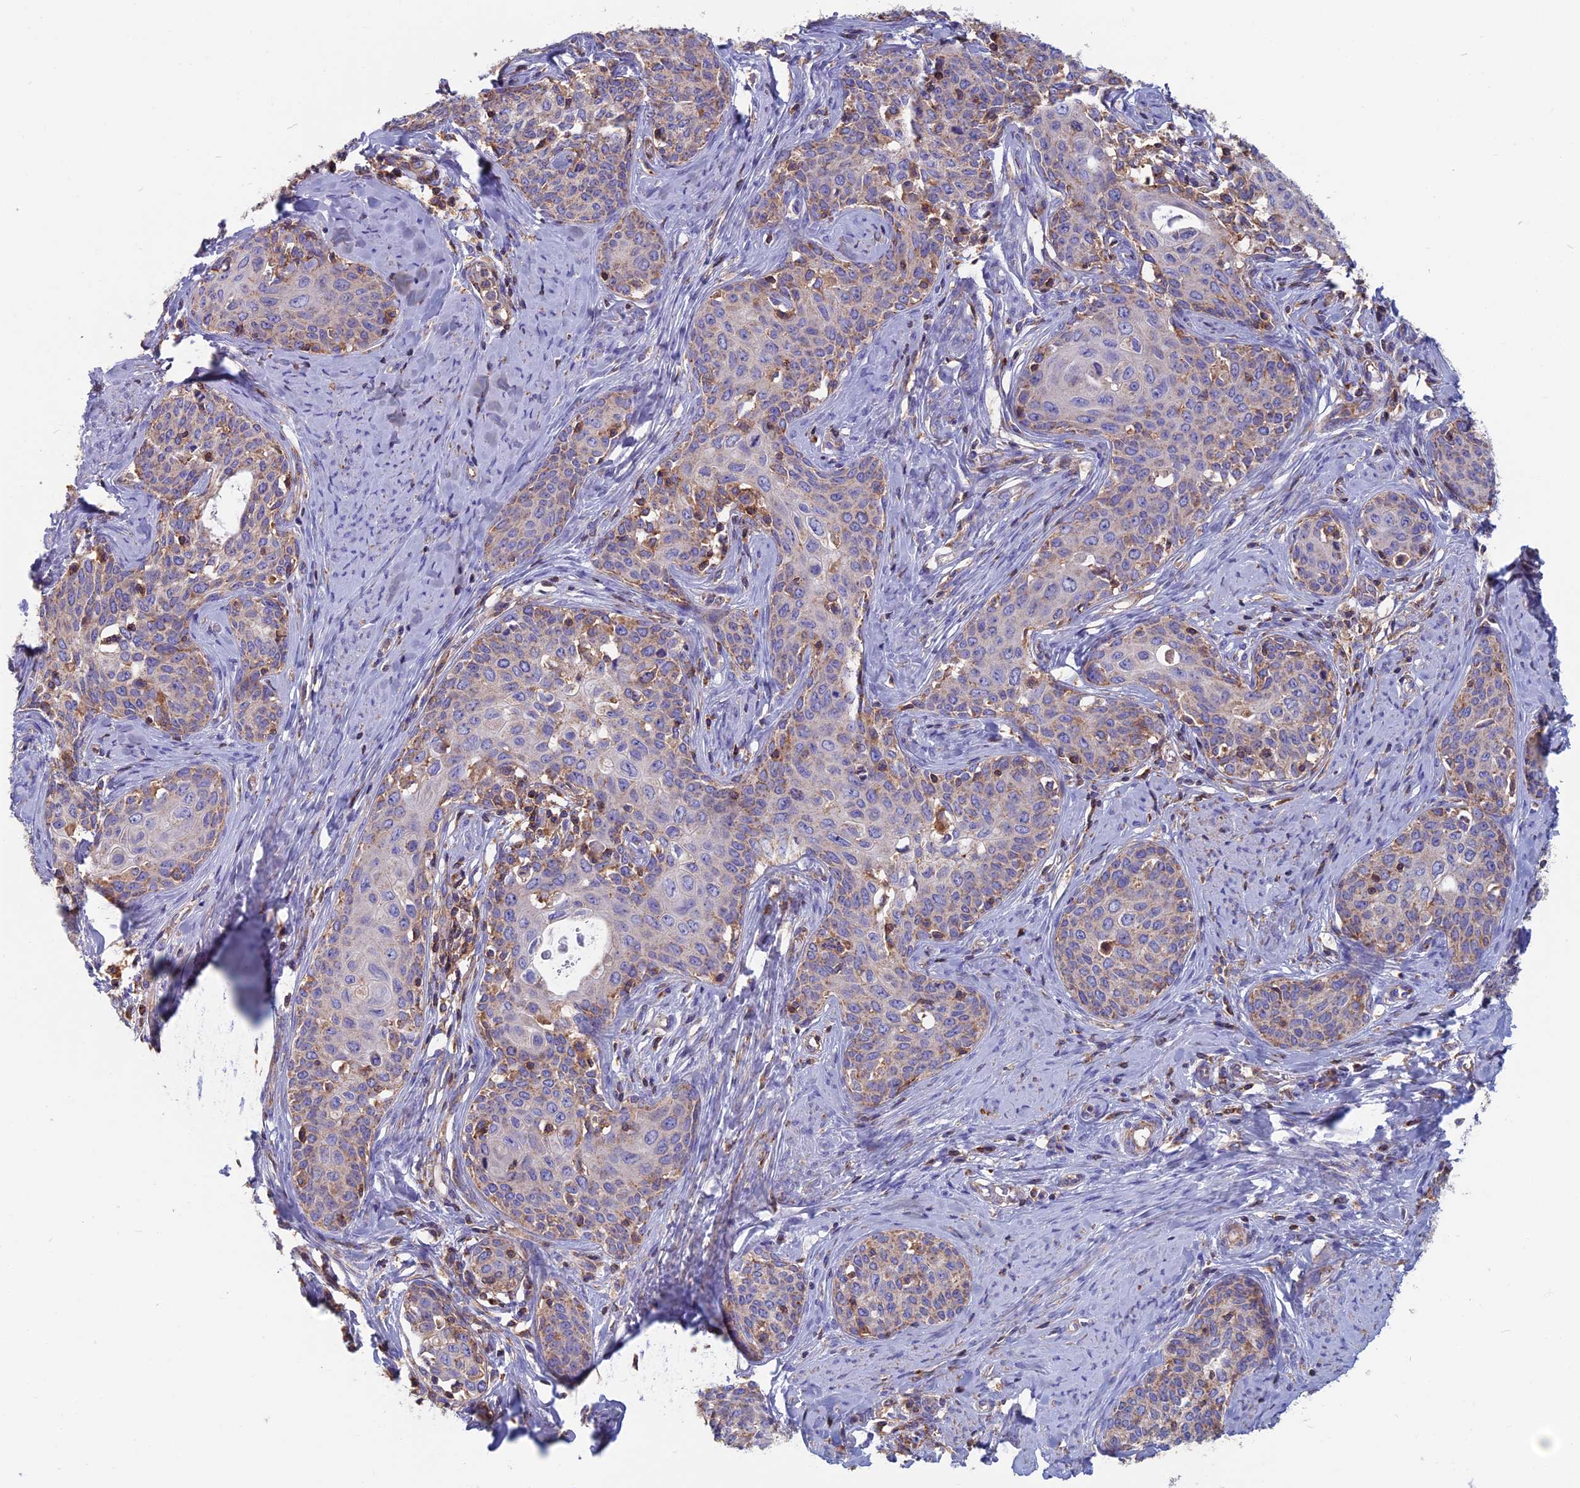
{"staining": {"intensity": "weak", "quantity": "25%-75%", "location": "cytoplasmic/membranous"}, "tissue": "cervical cancer", "cell_type": "Tumor cells", "image_type": "cancer", "snomed": [{"axis": "morphology", "description": "Squamous cell carcinoma, NOS"}, {"axis": "morphology", "description": "Adenocarcinoma, NOS"}, {"axis": "topography", "description": "Cervix"}], "caption": "Cervical cancer (squamous cell carcinoma) stained with a protein marker shows weak staining in tumor cells.", "gene": "HSD17B8", "patient": {"sex": "female", "age": 52}}